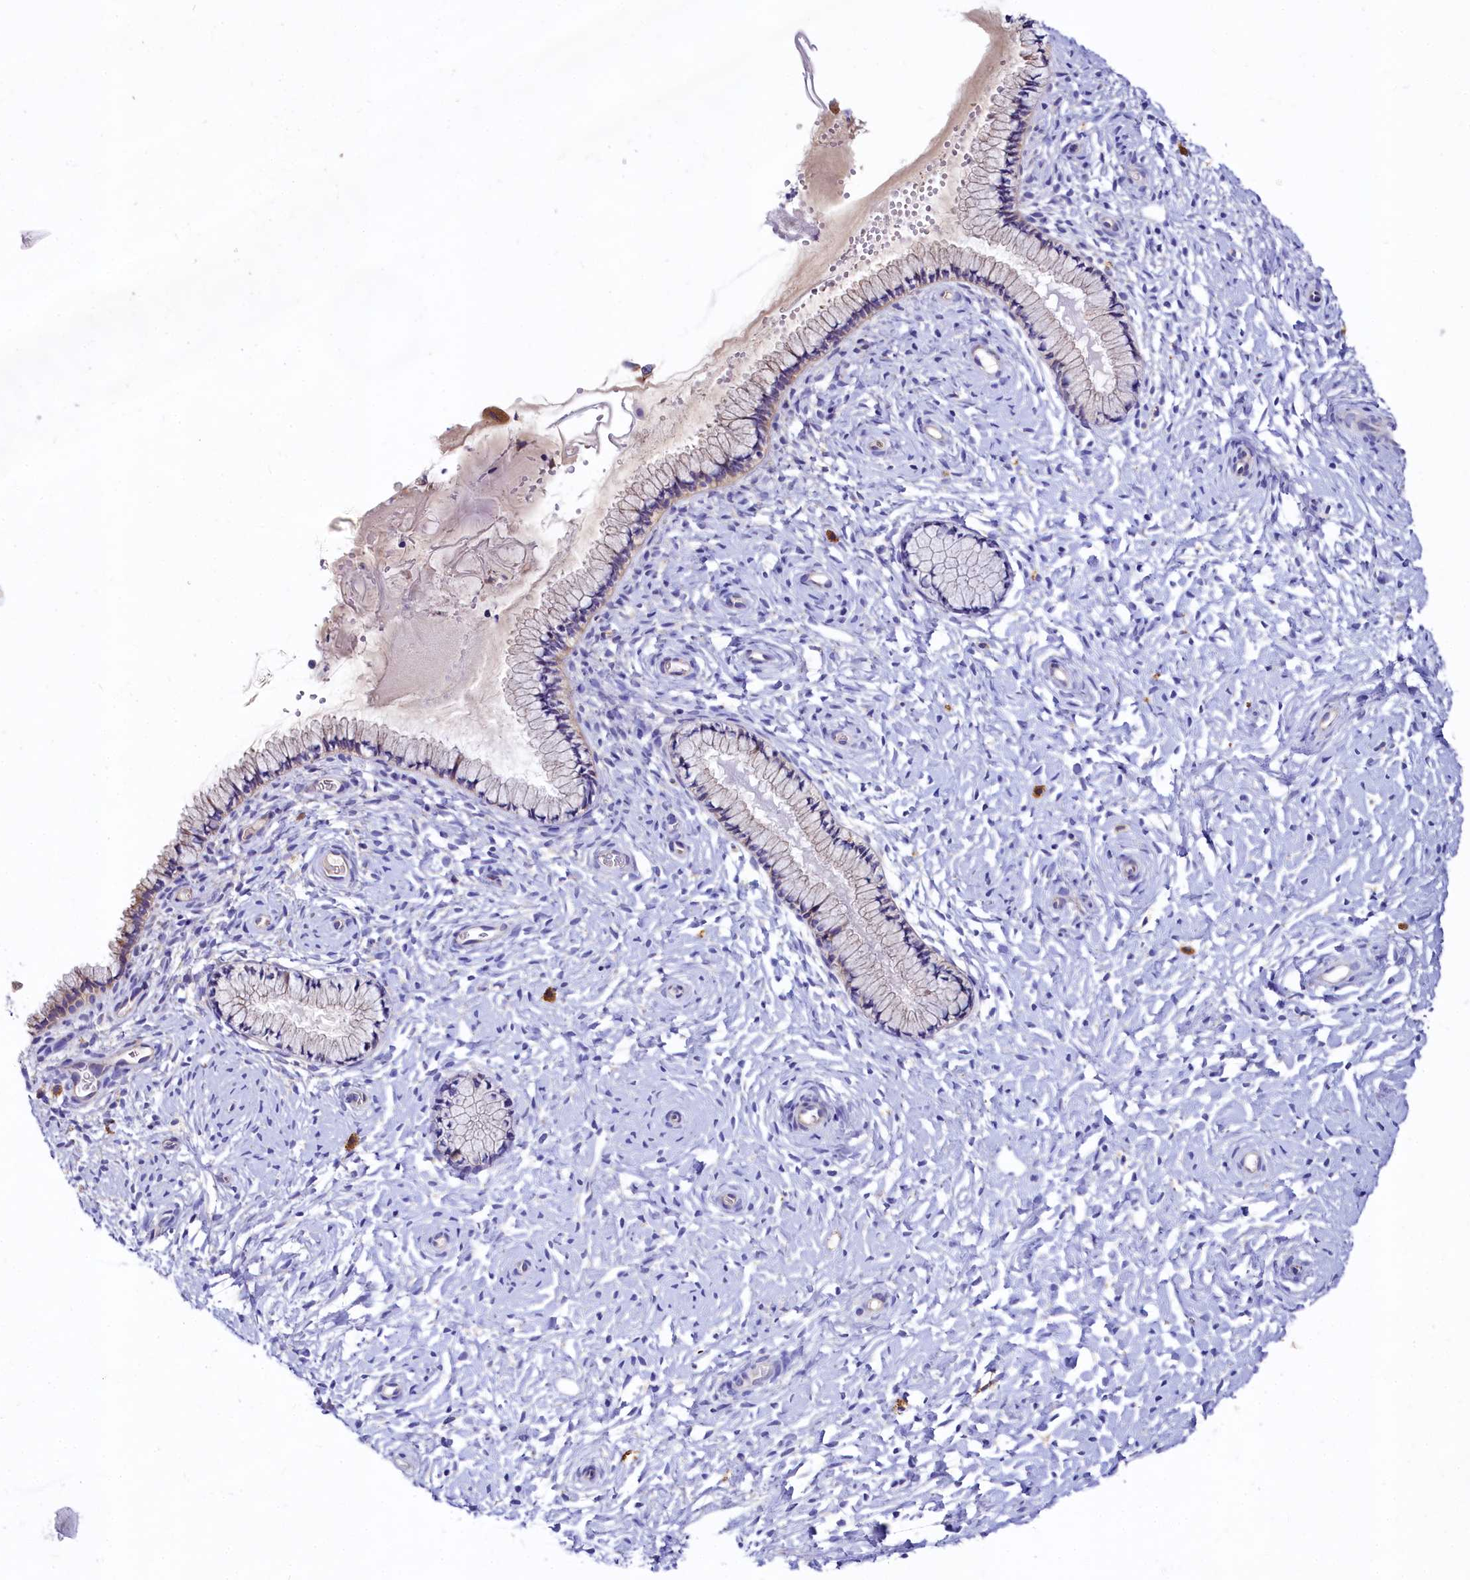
{"staining": {"intensity": "moderate", "quantity": "<25%", "location": "cytoplasmic/membranous"}, "tissue": "cervix", "cell_type": "Glandular cells", "image_type": "normal", "snomed": [{"axis": "morphology", "description": "Normal tissue, NOS"}, {"axis": "topography", "description": "Cervix"}], "caption": "Cervix stained for a protein (brown) shows moderate cytoplasmic/membranous positive positivity in about <25% of glandular cells.", "gene": "QARS1", "patient": {"sex": "female", "age": 33}}